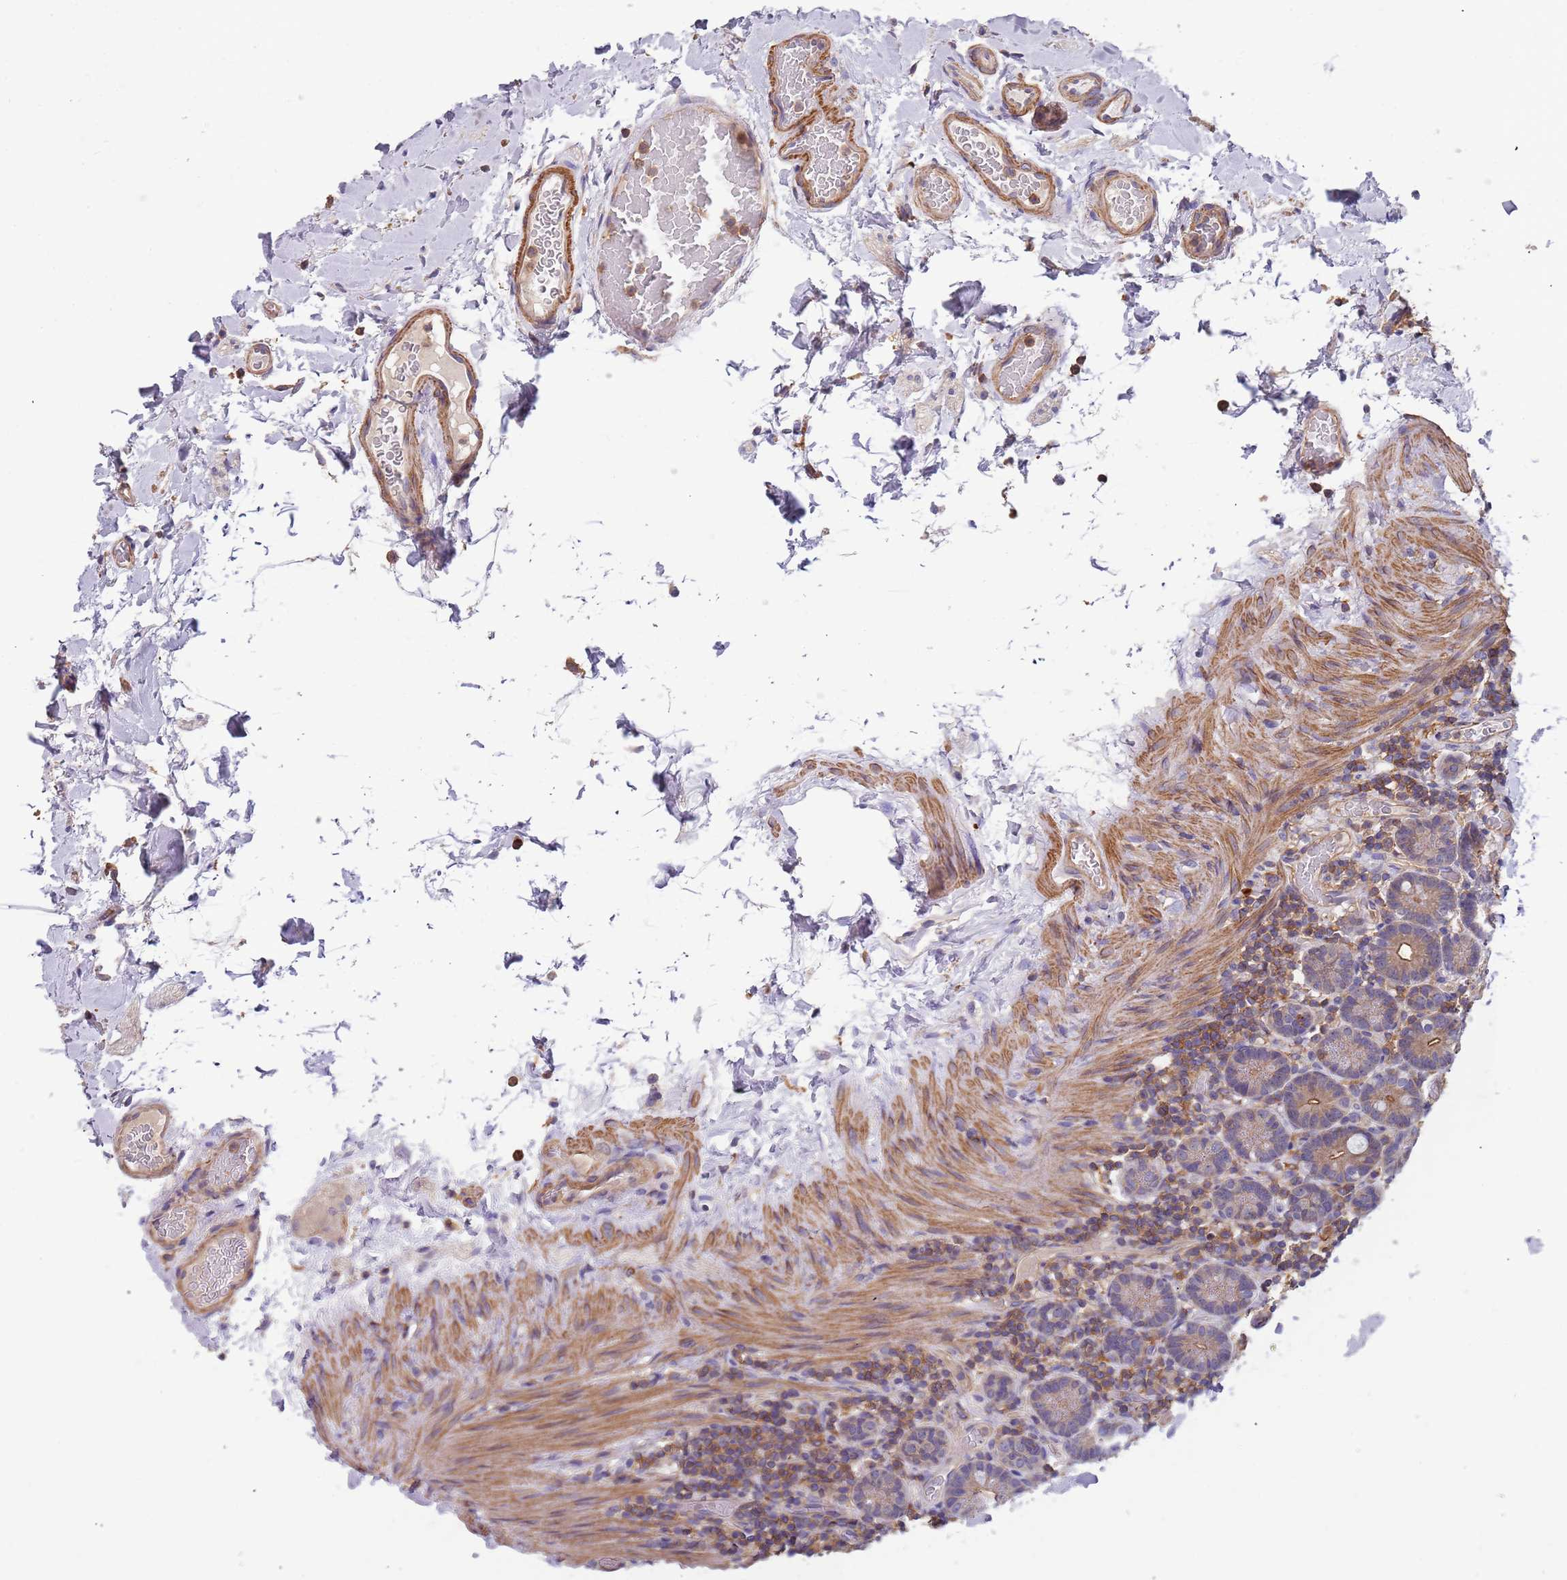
{"staining": {"intensity": "moderate", "quantity": "<25%", "location": "cytoplasmic/membranous"}, "tissue": "duodenum", "cell_type": "Glandular cells", "image_type": "normal", "snomed": [{"axis": "morphology", "description": "Normal tissue, NOS"}, {"axis": "topography", "description": "Duodenum"}], "caption": "Moderate cytoplasmic/membranous expression for a protein is identified in approximately <25% of glandular cells of benign duodenum using immunohistochemistry.", "gene": "SYT4", "patient": {"sex": "male", "age": 55}}